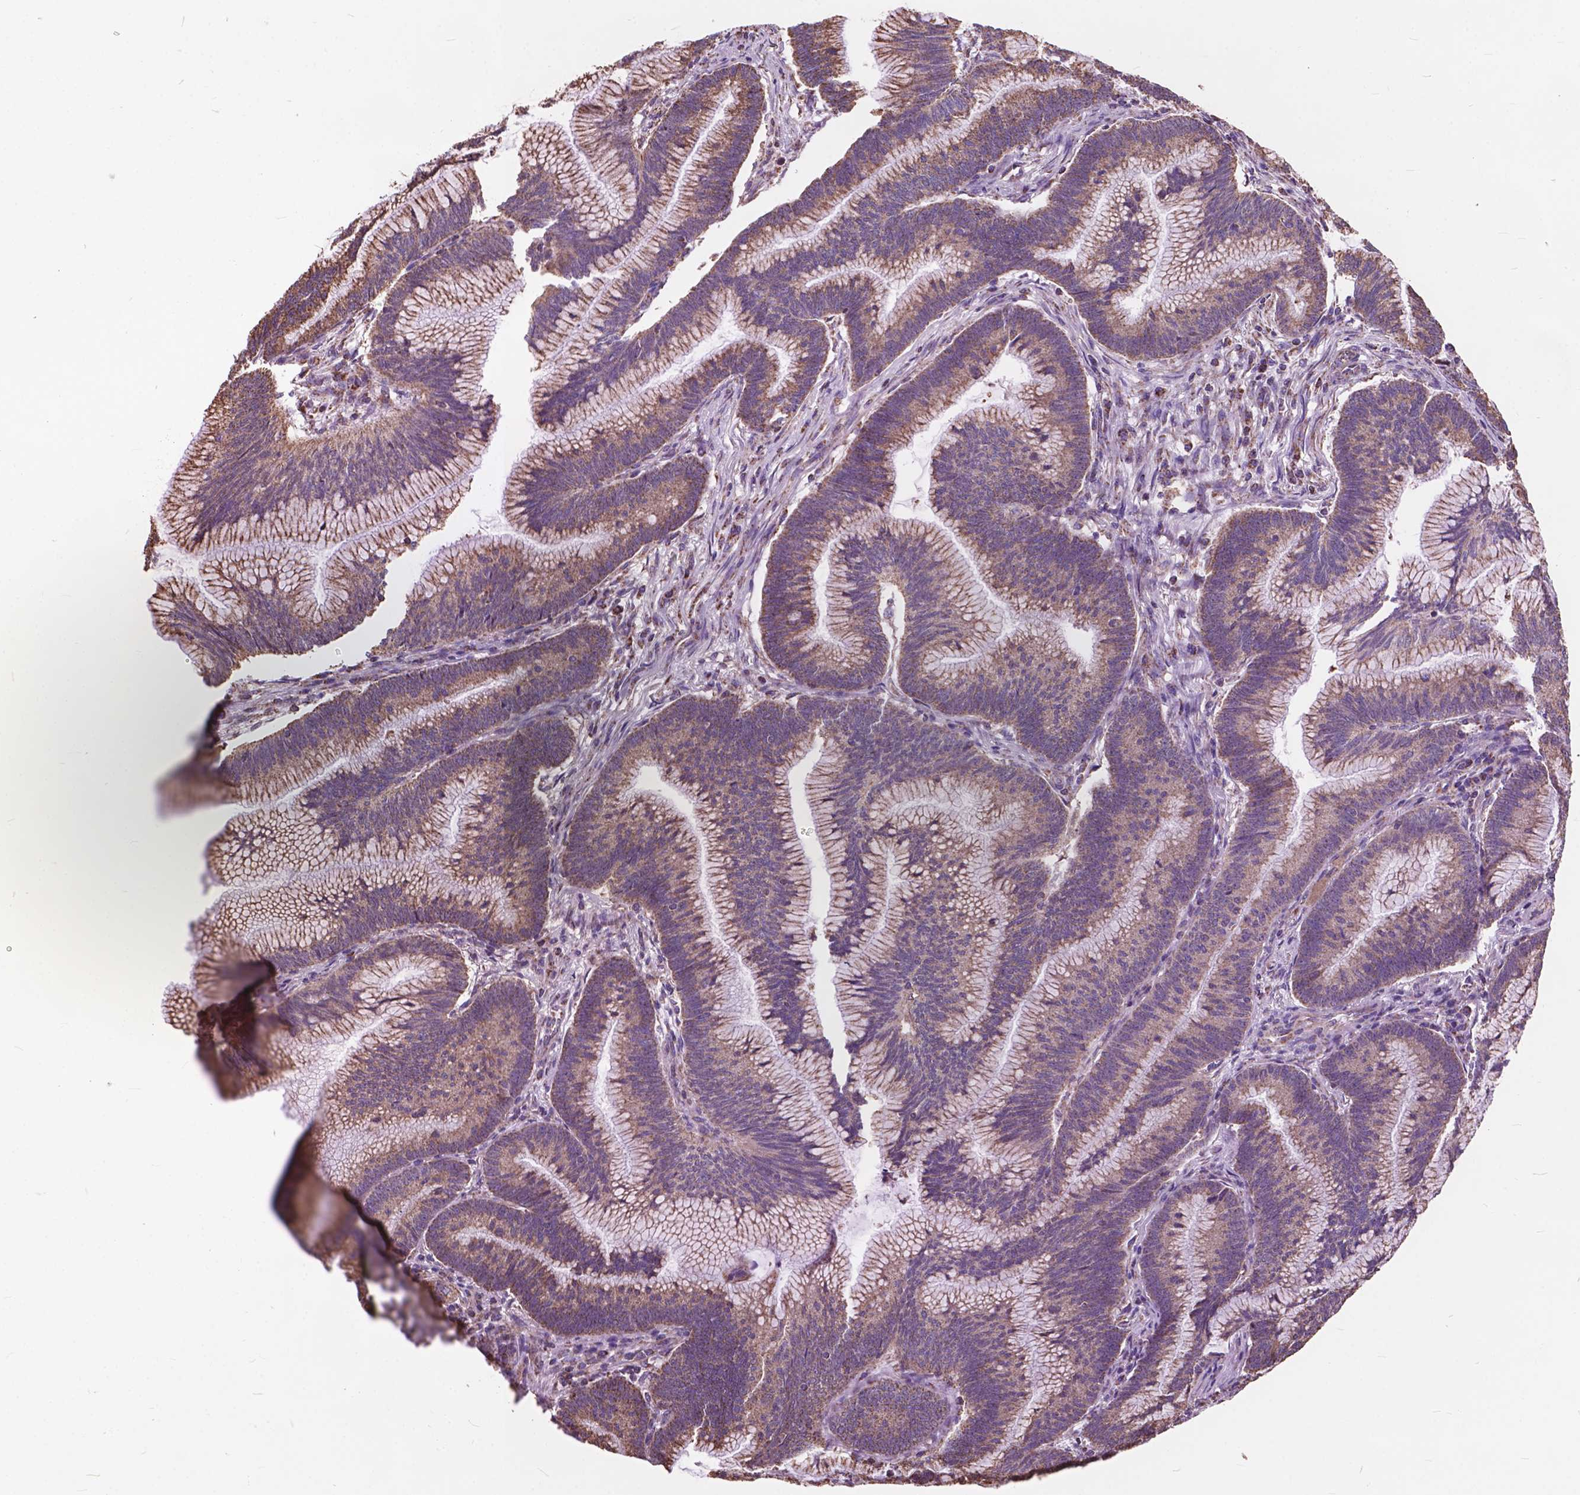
{"staining": {"intensity": "moderate", "quantity": ">75%", "location": "cytoplasmic/membranous"}, "tissue": "colorectal cancer", "cell_type": "Tumor cells", "image_type": "cancer", "snomed": [{"axis": "morphology", "description": "Adenocarcinoma, NOS"}, {"axis": "topography", "description": "Colon"}], "caption": "Approximately >75% of tumor cells in human colorectal adenocarcinoma show moderate cytoplasmic/membranous protein staining as visualized by brown immunohistochemical staining.", "gene": "SCOC", "patient": {"sex": "female", "age": 78}}